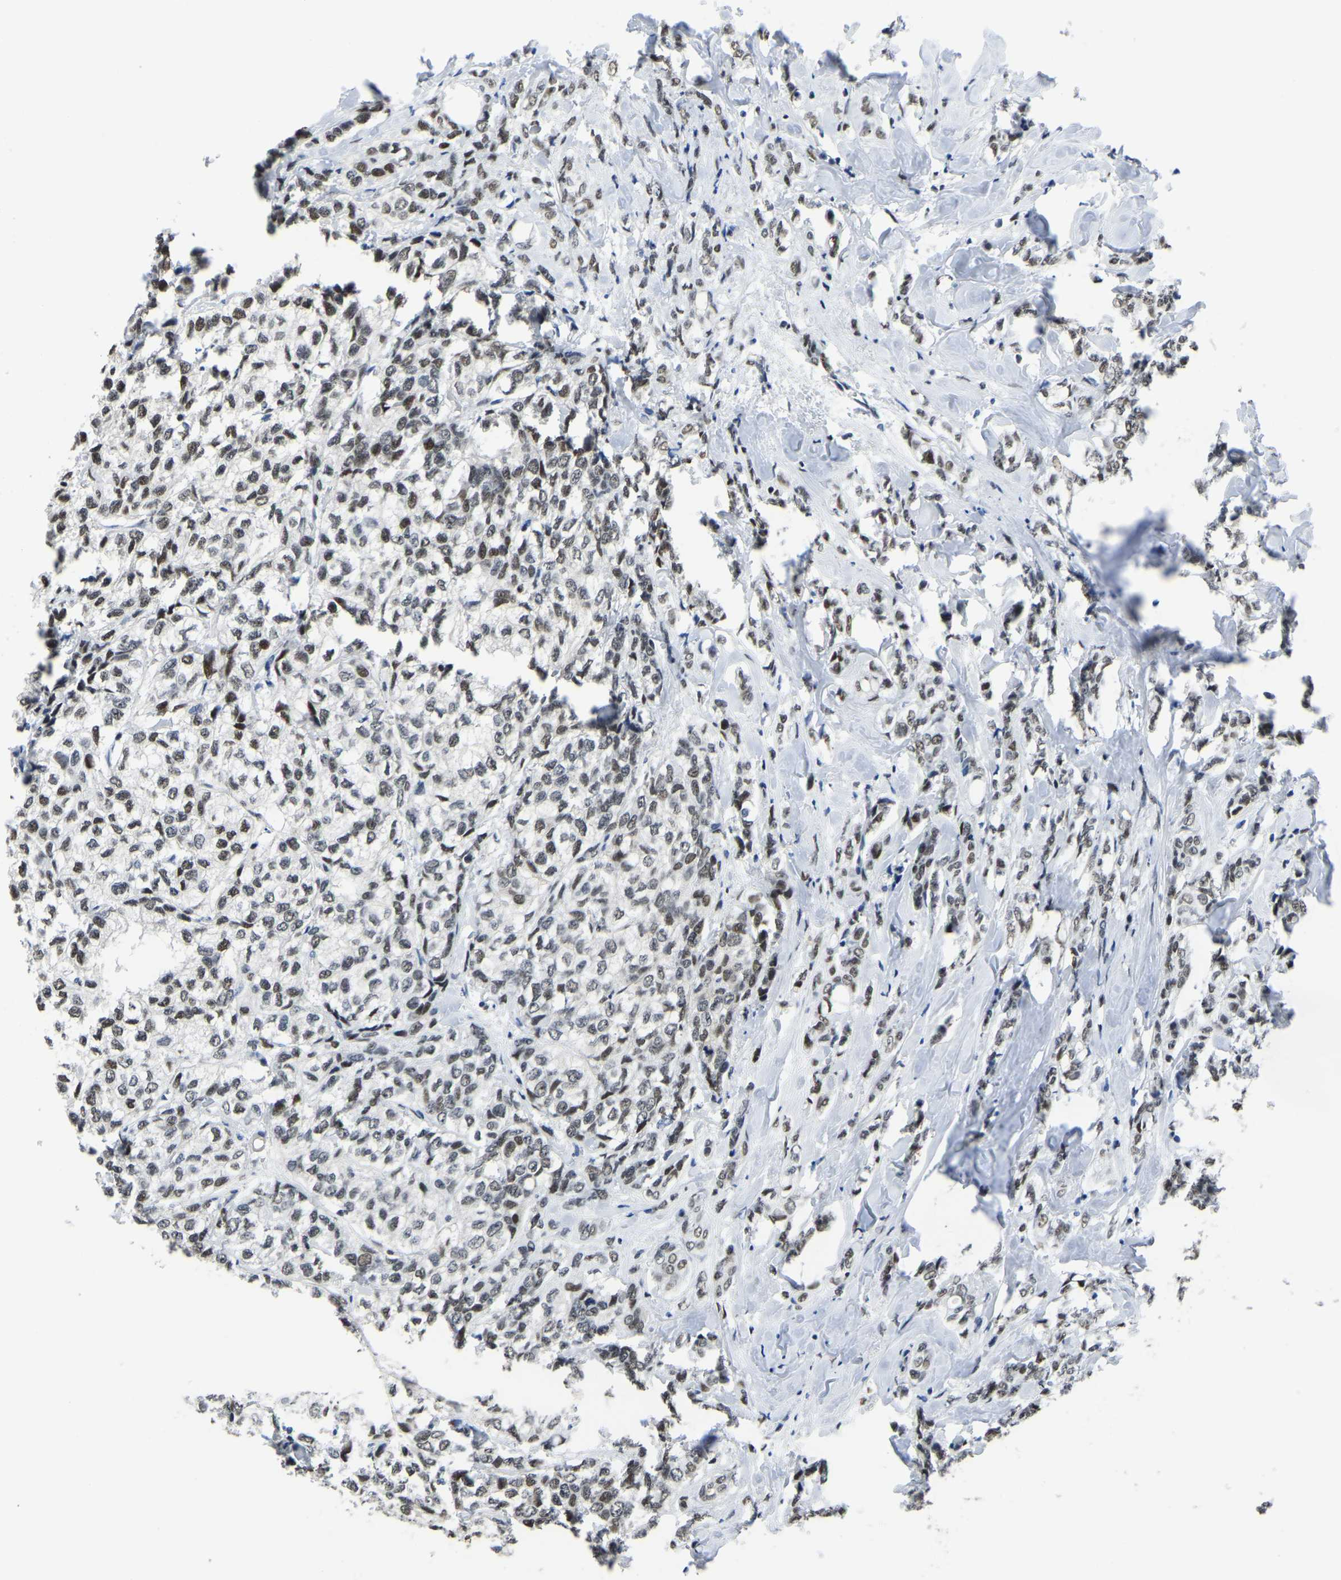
{"staining": {"intensity": "moderate", "quantity": ">75%", "location": "nuclear"}, "tissue": "breast cancer", "cell_type": "Tumor cells", "image_type": "cancer", "snomed": [{"axis": "morphology", "description": "Lobular carcinoma"}, {"axis": "topography", "description": "Breast"}], "caption": "Immunohistochemical staining of breast cancer shows moderate nuclear protein staining in about >75% of tumor cells.", "gene": "UBA1", "patient": {"sex": "female", "age": 60}}